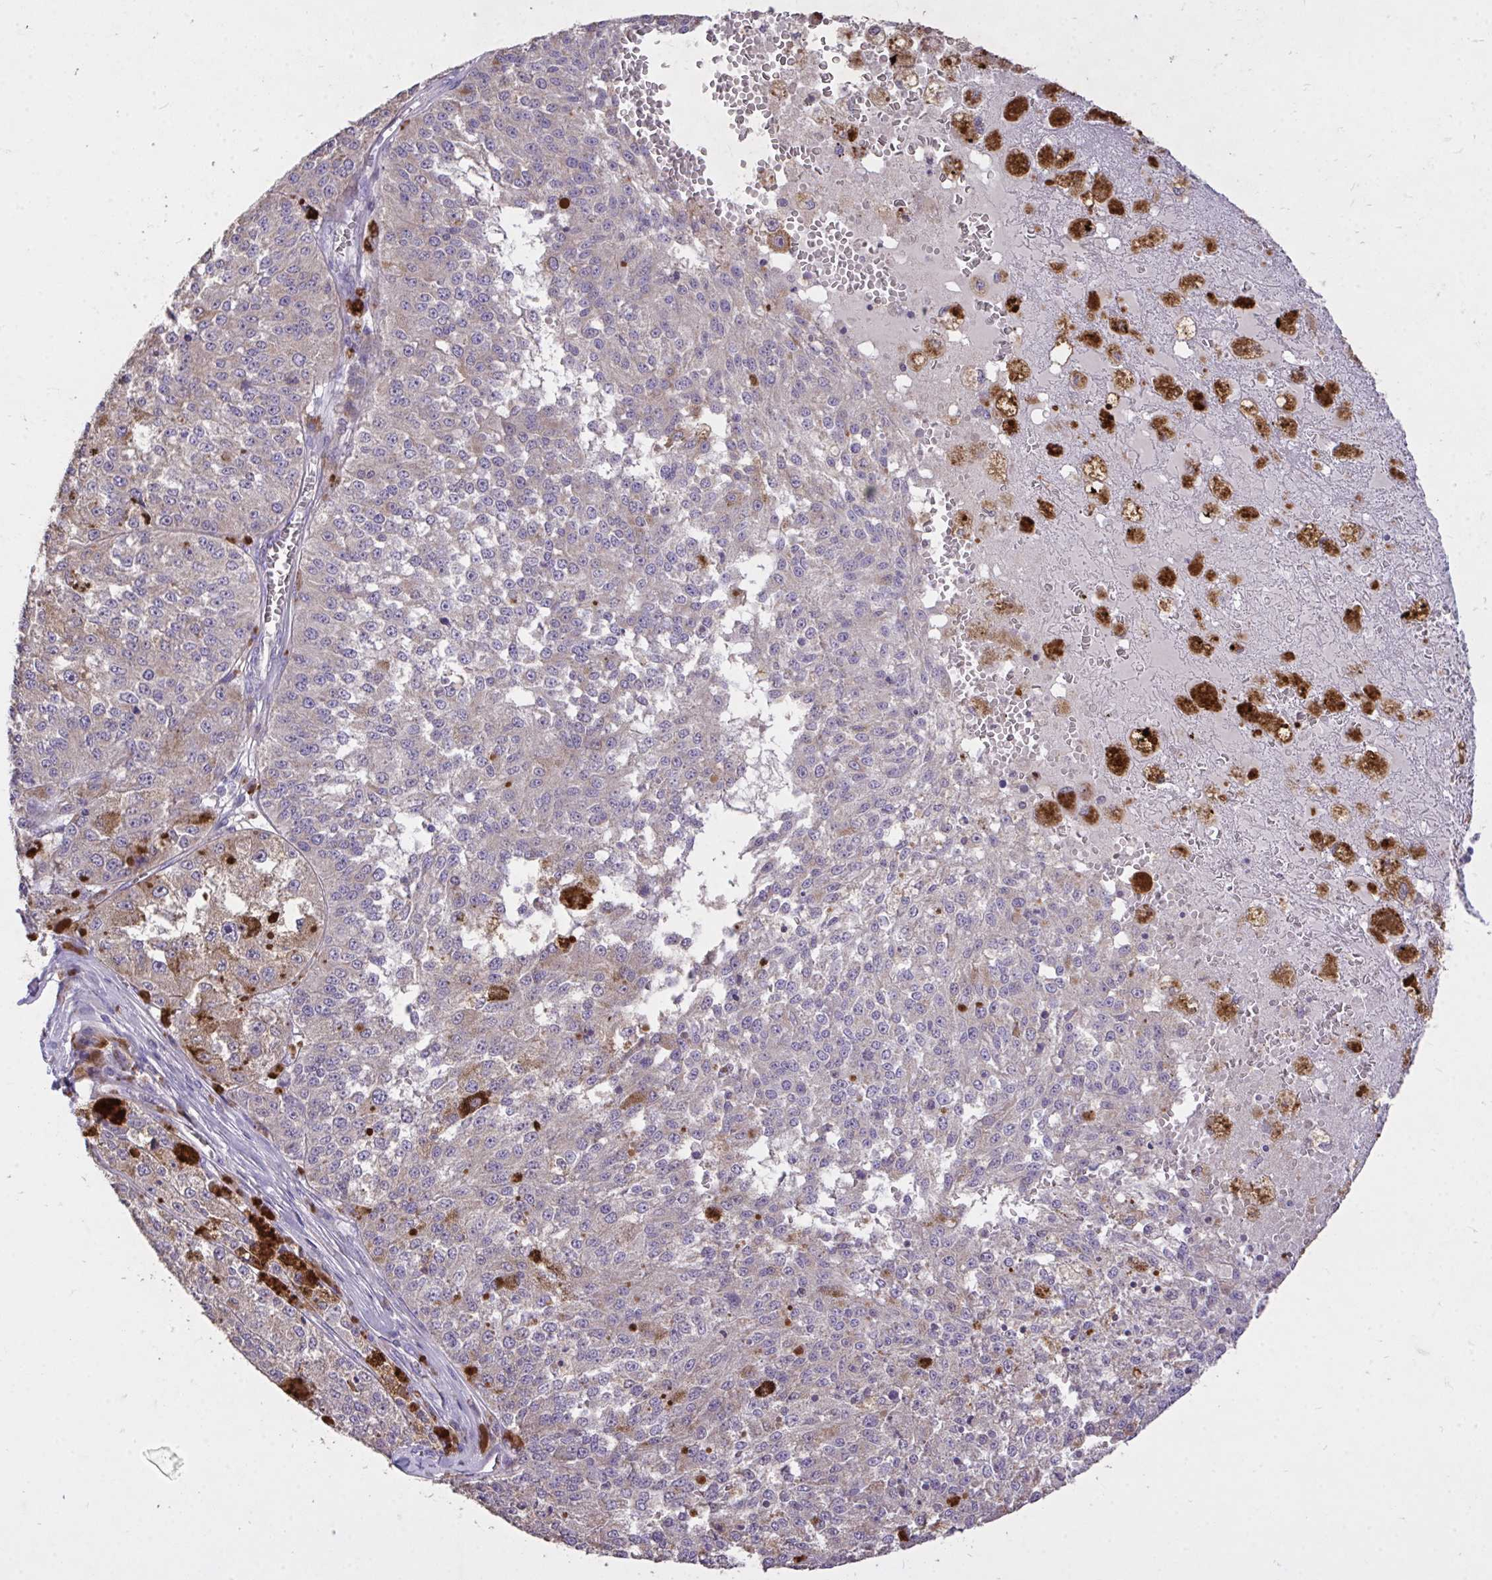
{"staining": {"intensity": "weak", "quantity": ">75%", "location": "cytoplasmic/membranous"}, "tissue": "melanoma", "cell_type": "Tumor cells", "image_type": "cancer", "snomed": [{"axis": "morphology", "description": "Malignant melanoma, Metastatic site"}, {"axis": "topography", "description": "Lymph node"}], "caption": "A low amount of weak cytoplasmic/membranous positivity is appreciated in approximately >75% of tumor cells in melanoma tissue.", "gene": "MPC2", "patient": {"sex": "female", "age": 64}}